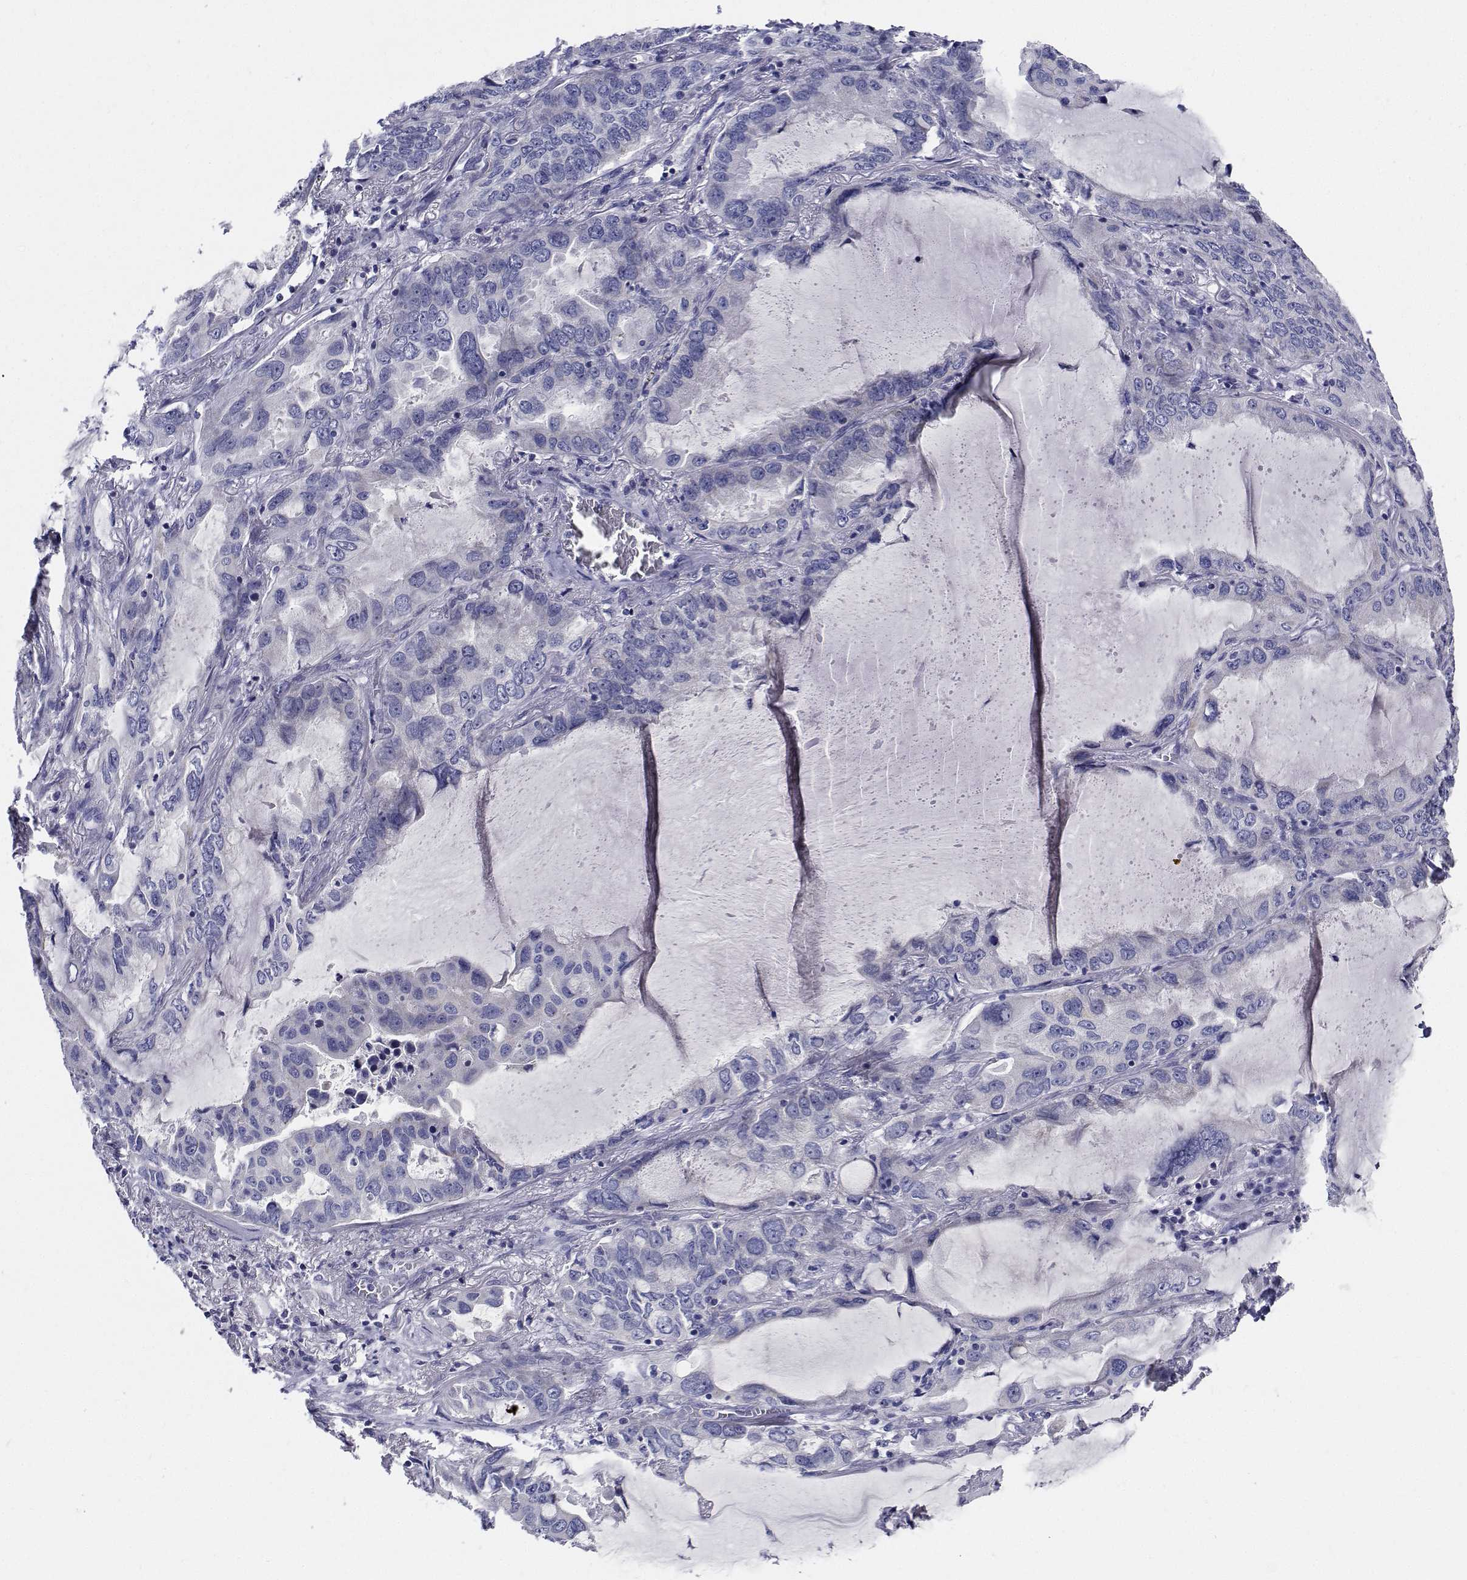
{"staining": {"intensity": "negative", "quantity": "none", "location": "none"}, "tissue": "lung cancer", "cell_type": "Tumor cells", "image_type": "cancer", "snomed": [{"axis": "morphology", "description": "Adenocarcinoma, NOS"}, {"axis": "topography", "description": "Lung"}], "caption": "A micrograph of human lung cancer is negative for staining in tumor cells.", "gene": "CDHR3", "patient": {"sex": "male", "age": 64}}